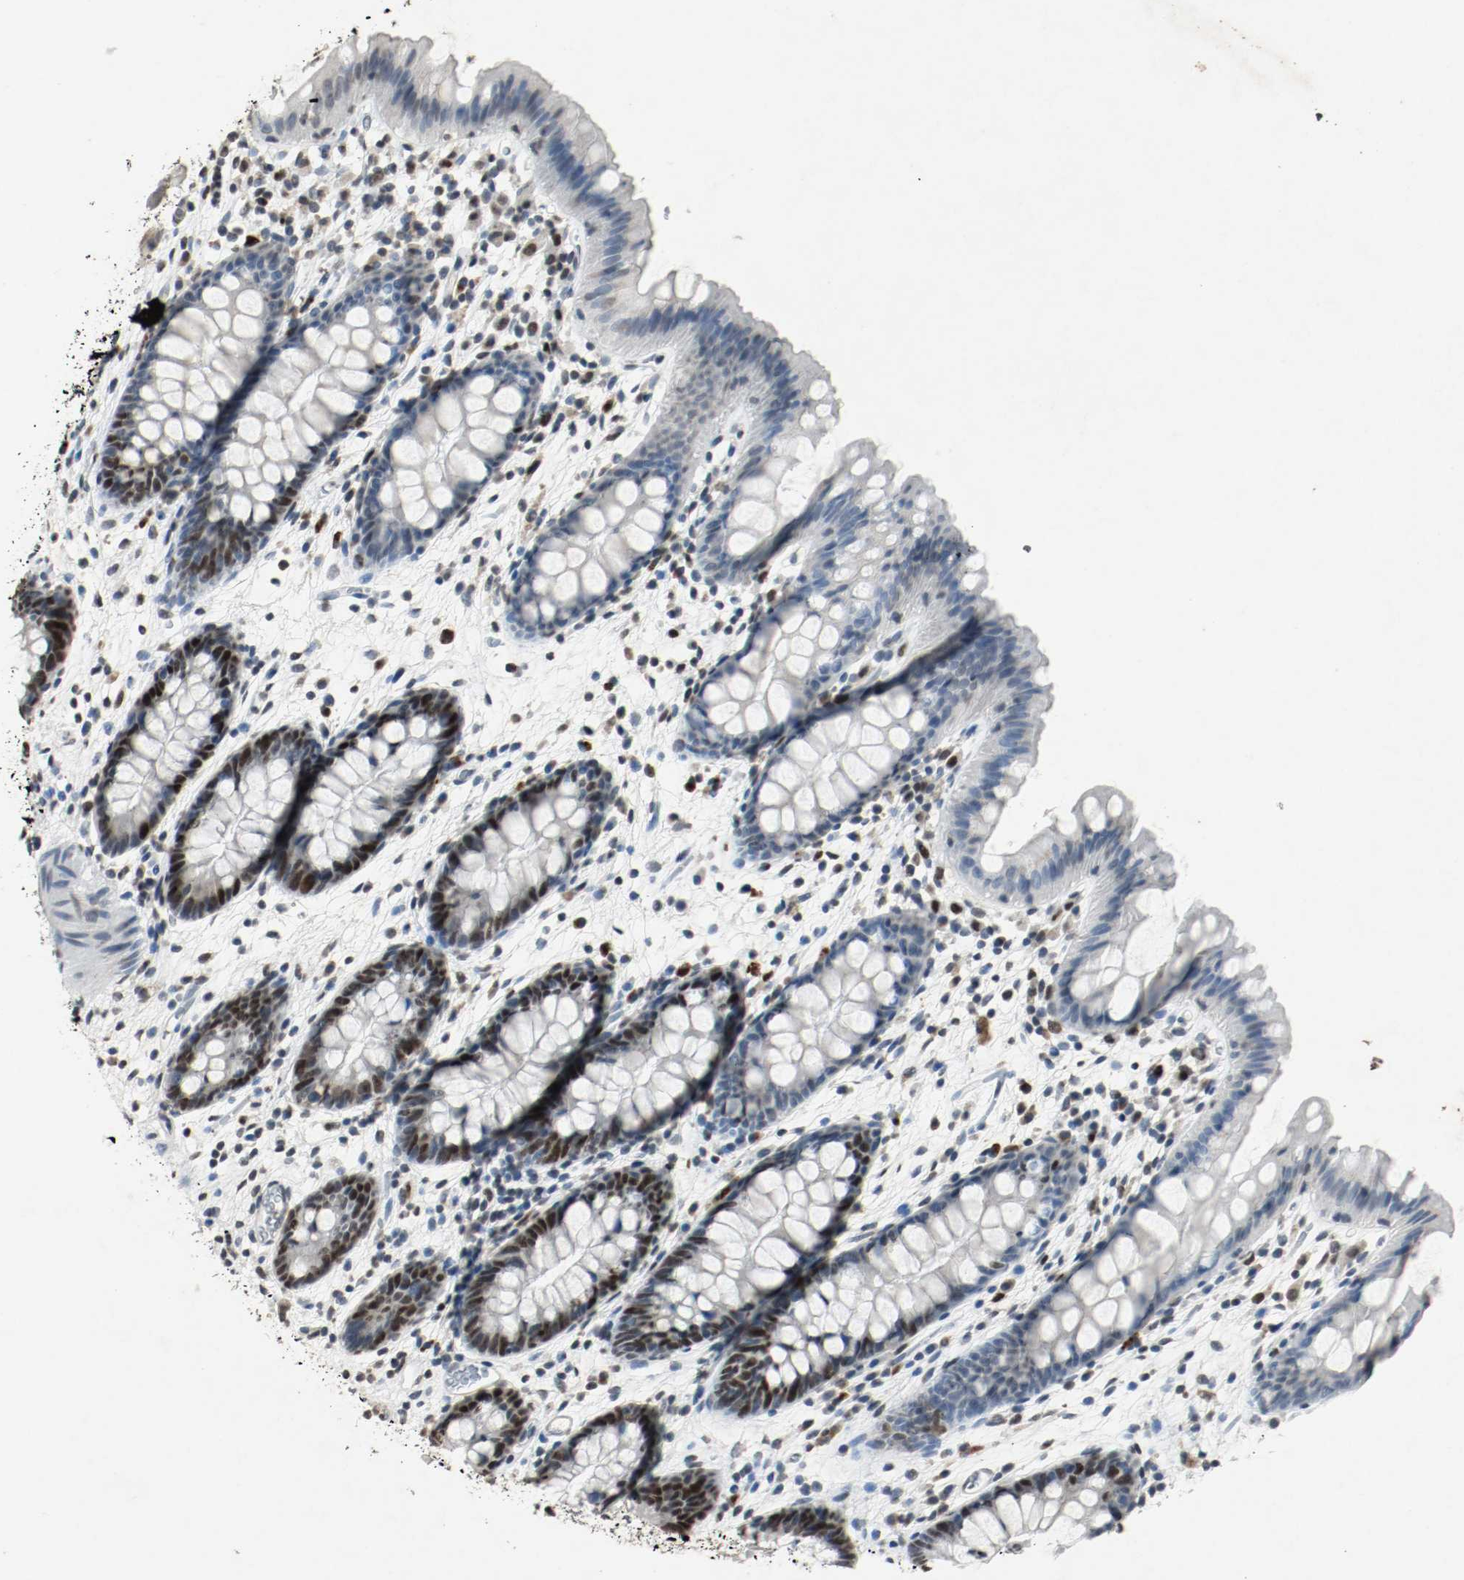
{"staining": {"intensity": "strong", "quantity": "<25%", "location": "nuclear"}, "tissue": "colon", "cell_type": "Glandular cells", "image_type": "normal", "snomed": [{"axis": "morphology", "description": "Normal tissue, NOS"}, {"axis": "topography", "description": "Smooth muscle"}, {"axis": "topography", "description": "Colon"}], "caption": "An immunohistochemistry (IHC) histopathology image of unremarkable tissue is shown. Protein staining in brown highlights strong nuclear positivity in colon within glandular cells.", "gene": "DNMT1", "patient": {"sex": "male", "age": 67}}